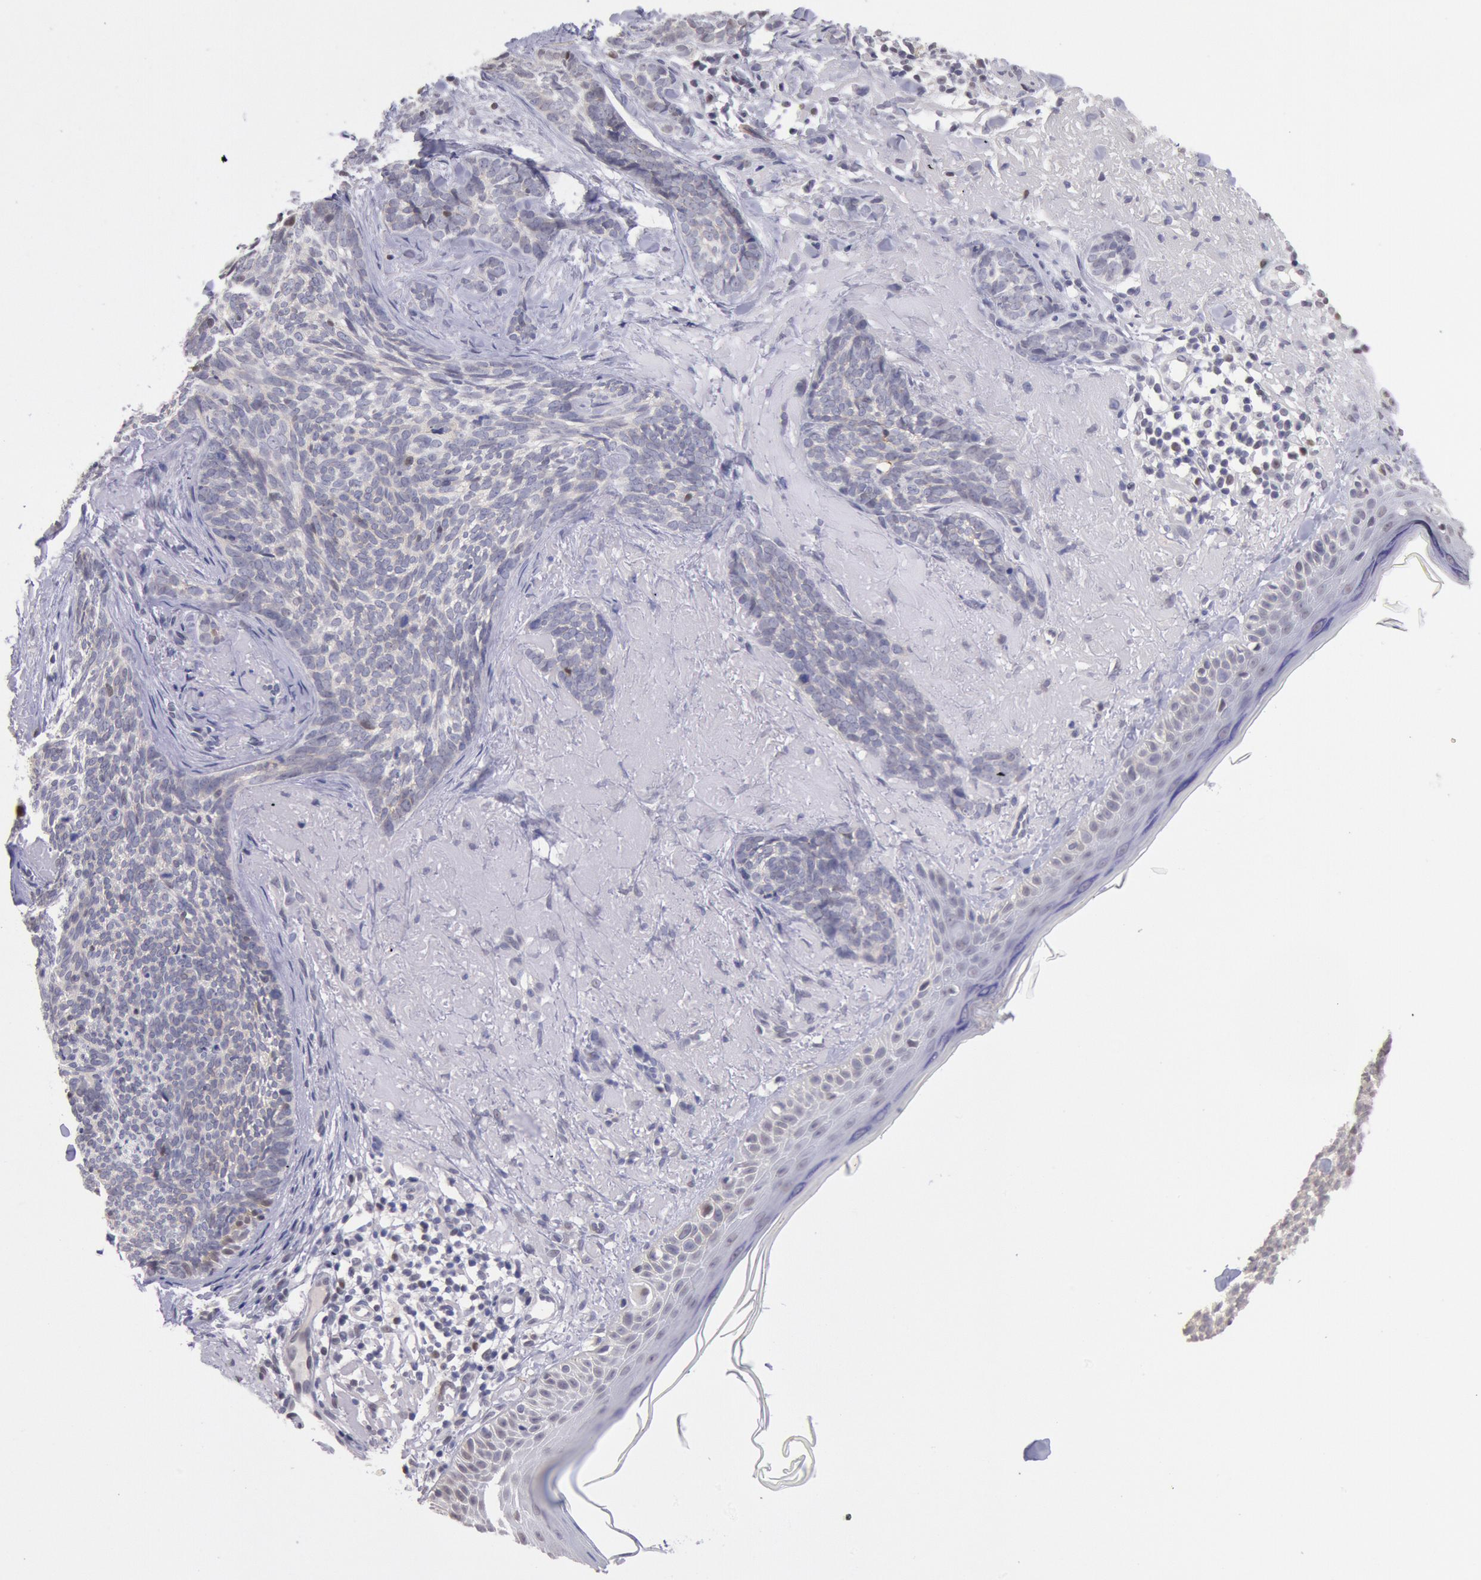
{"staining": {"intensity": "weak", "quantity": "25%-75%", "location": "cytoplasmic/membranous,nuclear"}, "tissue": "skin cancer", "cell_type": "Tumor cells", "image_type": "cancer", "snomed": [{"axis": "morphology", "description": "Basal cell carcinoma"}, {"axis": "topography", "description": "Skin"}], "caption": "Brown immunohistochemical staining in human skin basal cell carcinoma shows weak cytoplasmic/membranous and nuclear positivity in about 25%-75% of tumor cells.", "gene": "MYH7", "patient": {"sex": "female", "age": 81}}